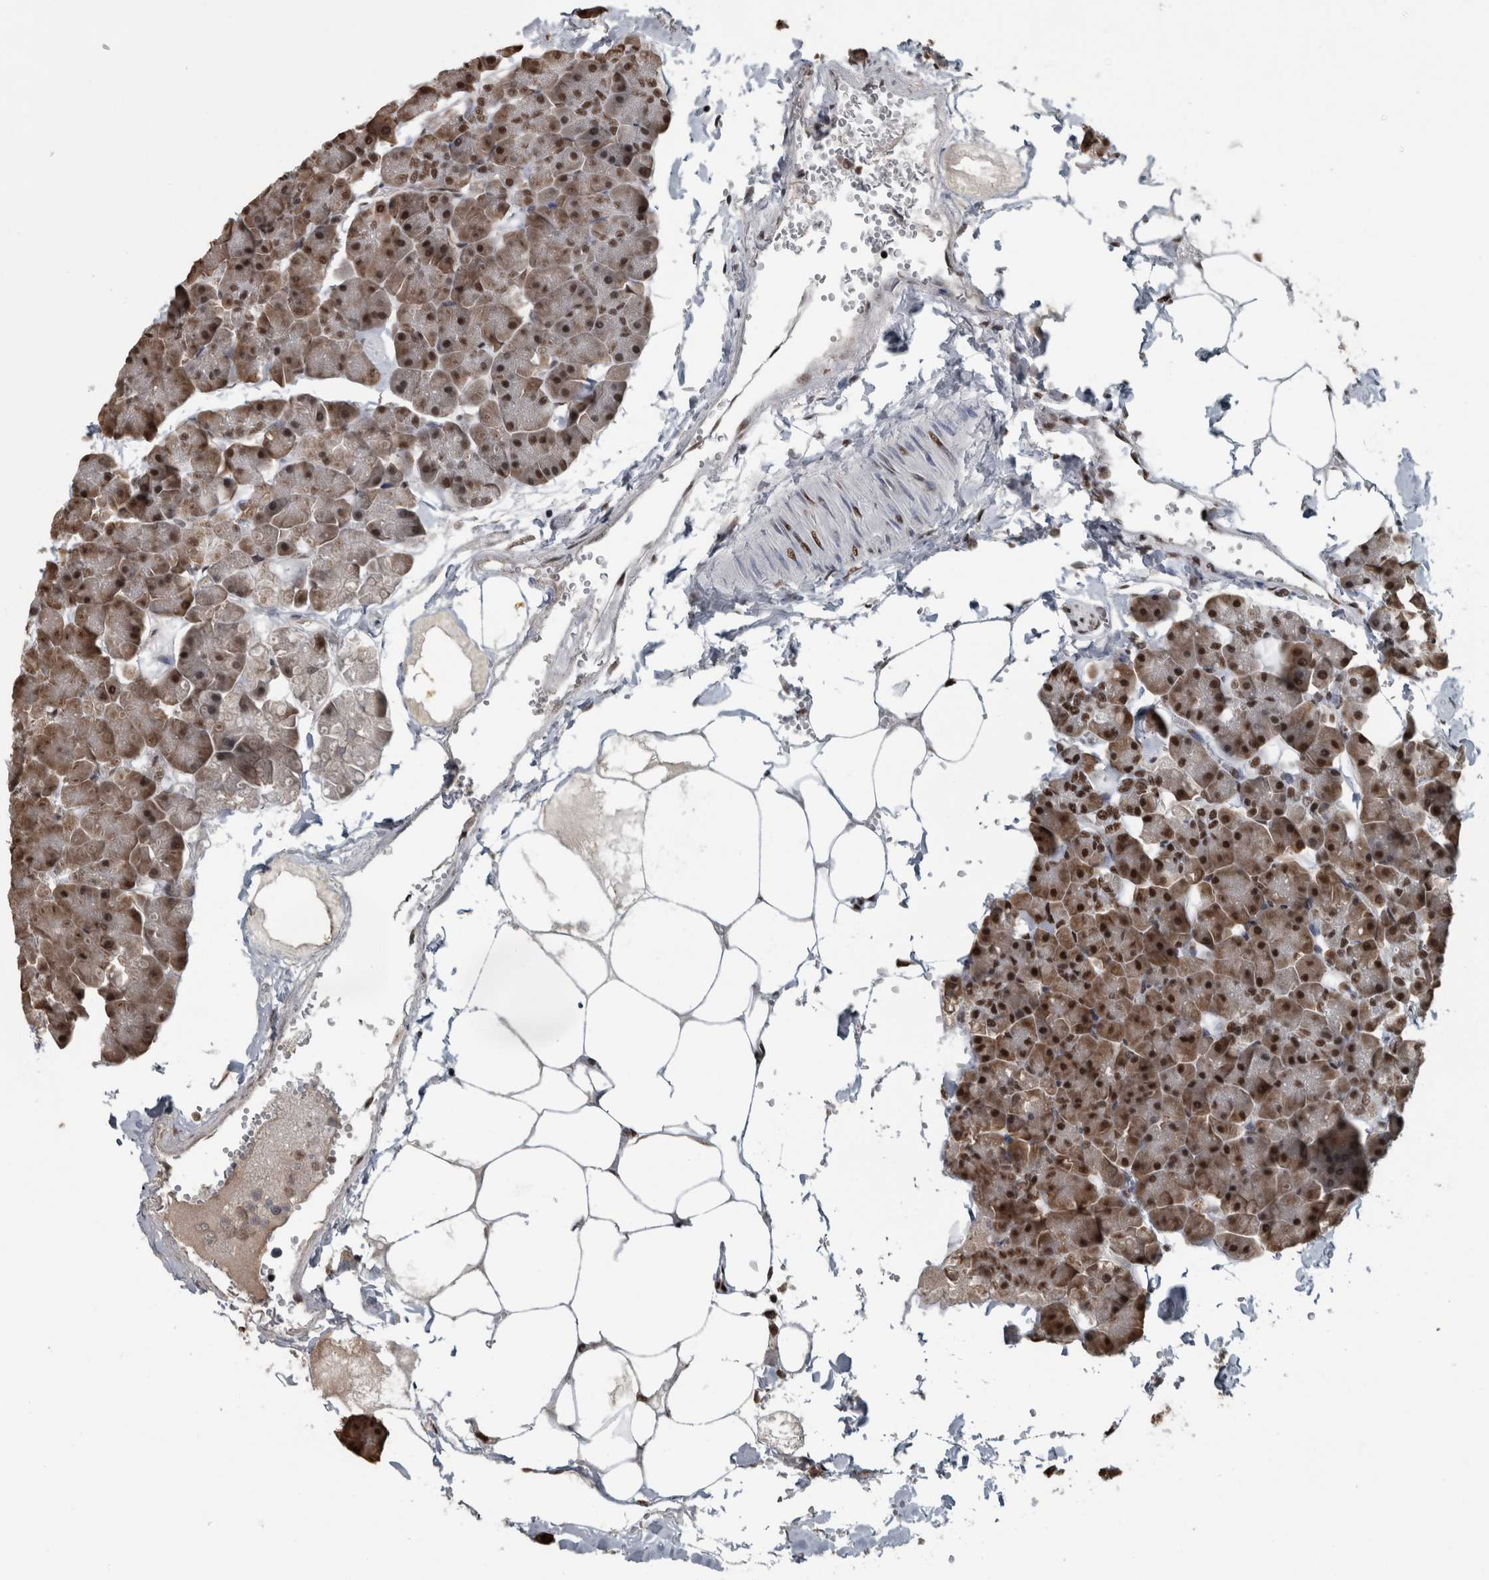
{"staining": {"intensity": "strong", "quantity": ">75%", "location": "cytoplasmic/membranous,nuclear"}, "tissue": "pancreas", "cell_type": "Exocrine glandular cells", "image_type": "normal", "snomed": [{"axis": "morphology", "description": "Normal tissue, NOS"}, {"axis": "topography", "description": "Pancreas"}], "caption": "Pancreas stained for a protein (brown) demonstrates strong cytoplasmic/membranous,nuclear positive positivity in approximately >75% of exocrine glandular cells.", "gene": "TGS1", "patient": {"sex": "male", "age": 35}}